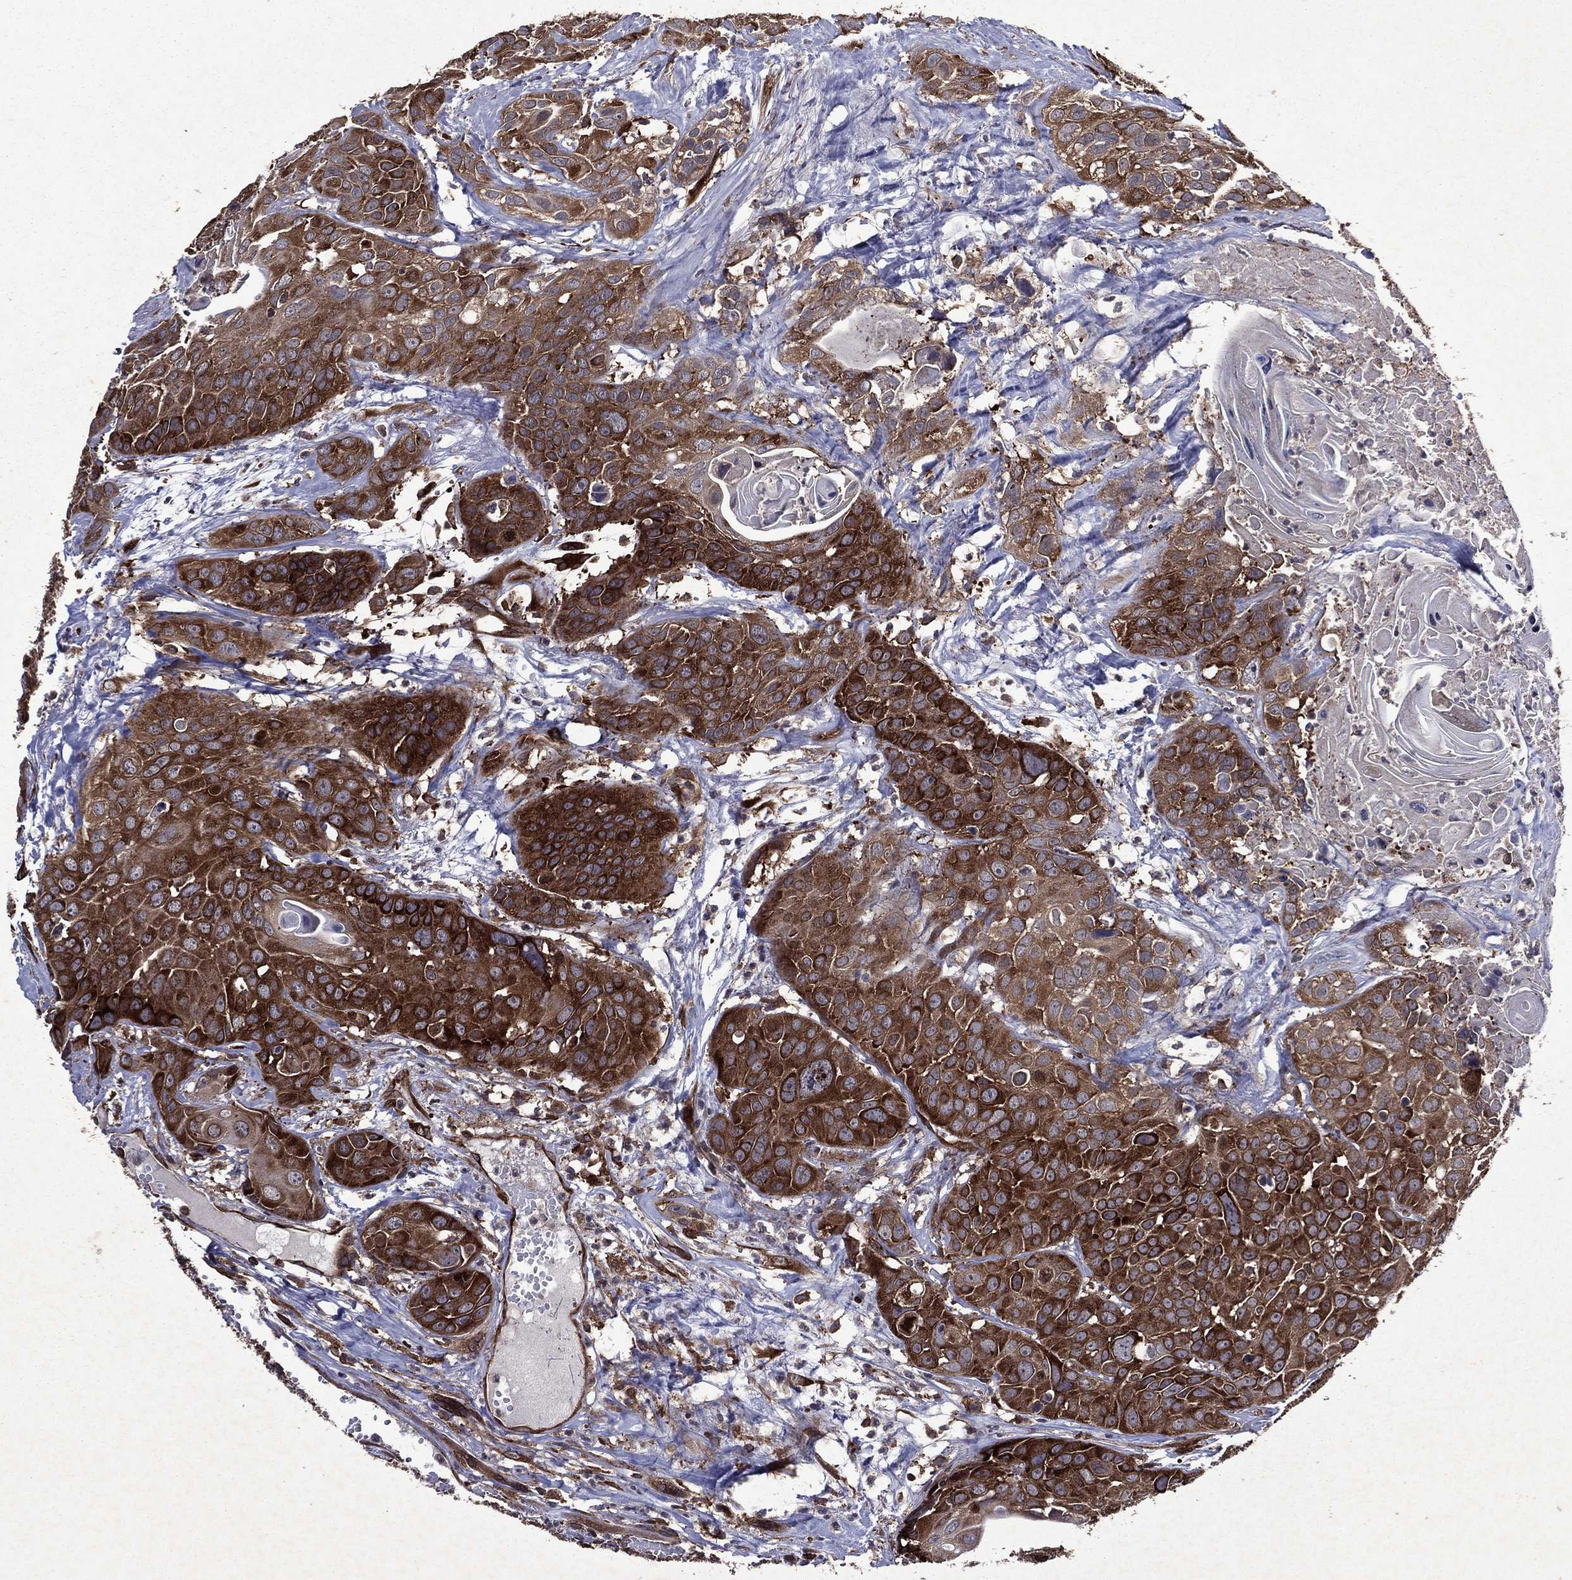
{"staining": {"intensity": "strong", "quantity": ">75%", "location": "cytoplasmic/membranous"}, "tissue": "head and neck cancer", "cell_type": "Tumor cells", "image_type": "cancer", "snomed": [{"axis": "morphology", "description": "Squamous cell carcinoma, NOS"}, {"axis": "topography", "description": "Oral tissue"}, {"axis": "topography", "description": "Head-Neck"}], "caption": "Immunohistochemistry (DAB) staining of head and neck squamous cell carcinoma demonstrates strong cytoplasmic/membranous protein expression in approximately >75% of tumor cells. The protein is stained brown, and the nuclei are stained in blue (DAB (3,3'-diaminobenzidine) IHC with brightfield microscopy, high magnification).", "gene": "EIF2B4", "patient": {"sex": "male", "age": 56}}